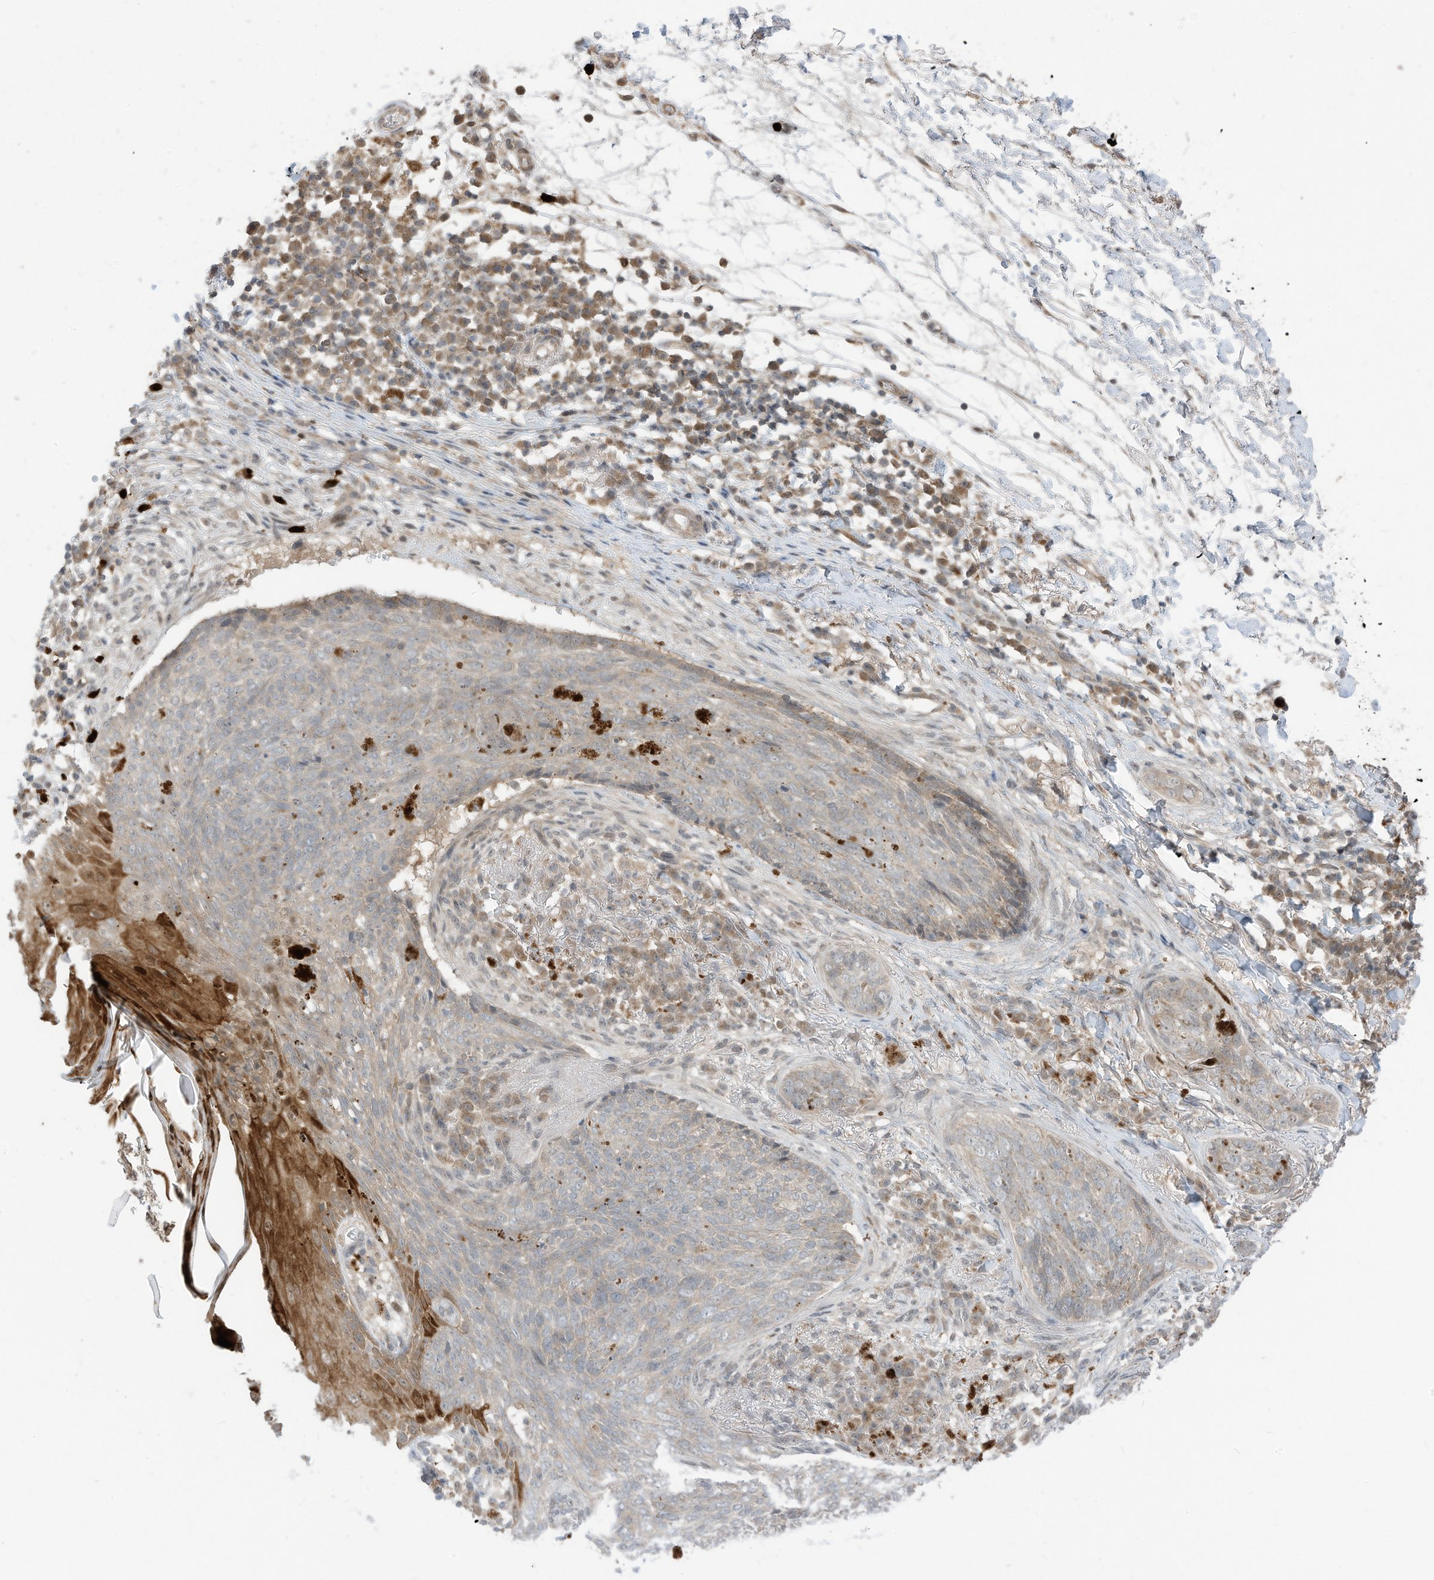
{"staining": {"intensity": "moderate", "quantity": "<25%", "location": "cytoplasmic/membranous"}, "tissue": "skin cancer", "cell_type": "Tumor cells", "image_type": "cancer", "snomed": [{"axis": "morphology", "description": "Basal cell carcinoma"}, {"axis": "topography", "description": "Skin"}], "caption": "Moderate cytoplasmic/membranous protein expression is appreciated in about <25% of tumor cells in skin cancer.", "gene": "CNKSR1", "patient": {"sex": "male", "age": 85}}